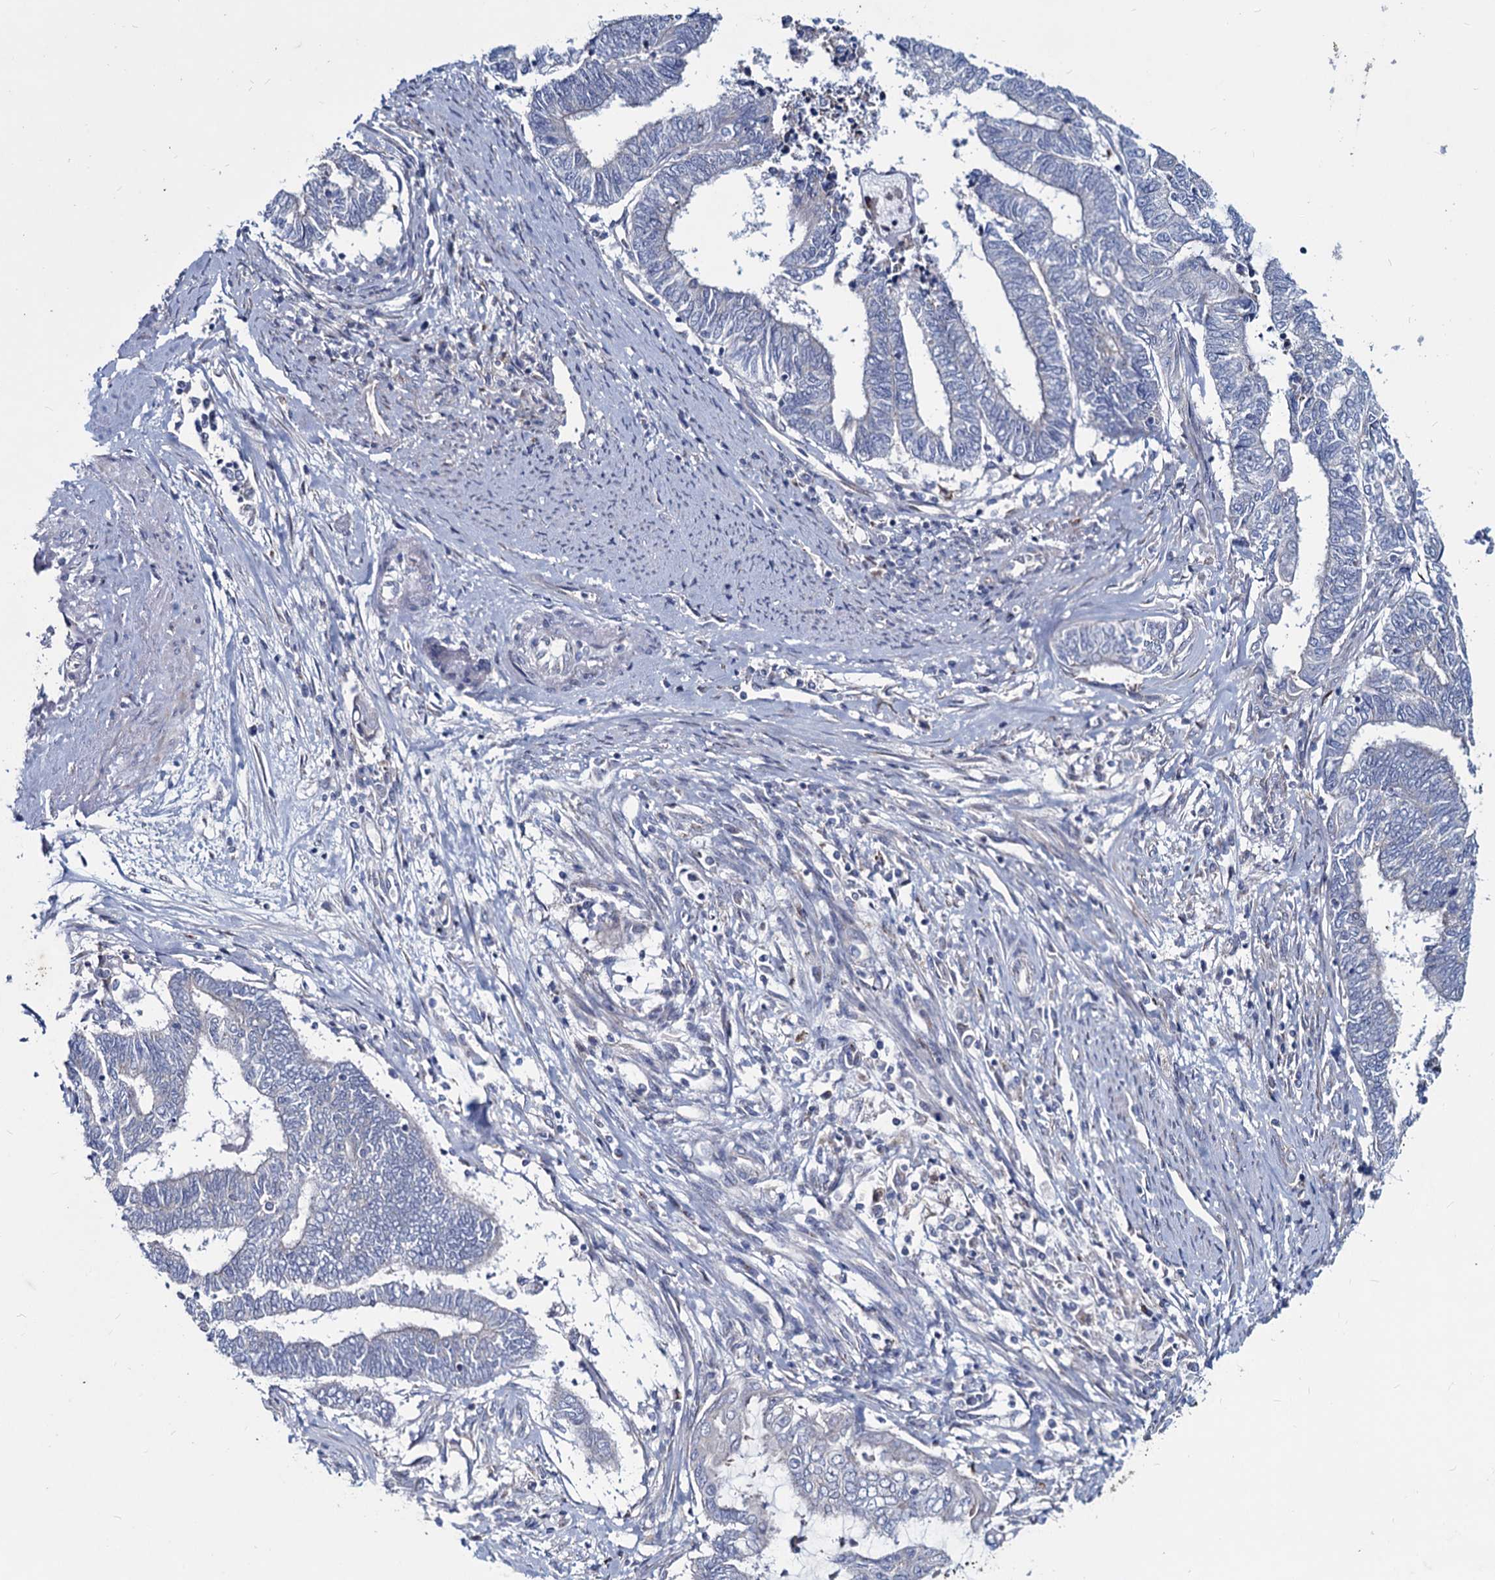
{"staining": {"intensity": "negative", "quantity": "none", "location": "none"}, "tissue": "endometrial cancer", "cell_type": "Tumor cells", "image_type": "cancer", "snomed": [{"axis": "morphology", "description": "Adenocarcinoma, NOS"}, {"axis": "topography", "description": "Uterus"}, {"axis": "topography", "description": "Endometrium"}], "caption": "Immunohistochemistry histopathology image of neoplastic tissue: human endometrial cancer (adenocarcinoma) stained with DAB exhibits no significant protein expression in tumor cells.", "gene": "AGBL4", "patient": {"sex": "female", "age": 70}}